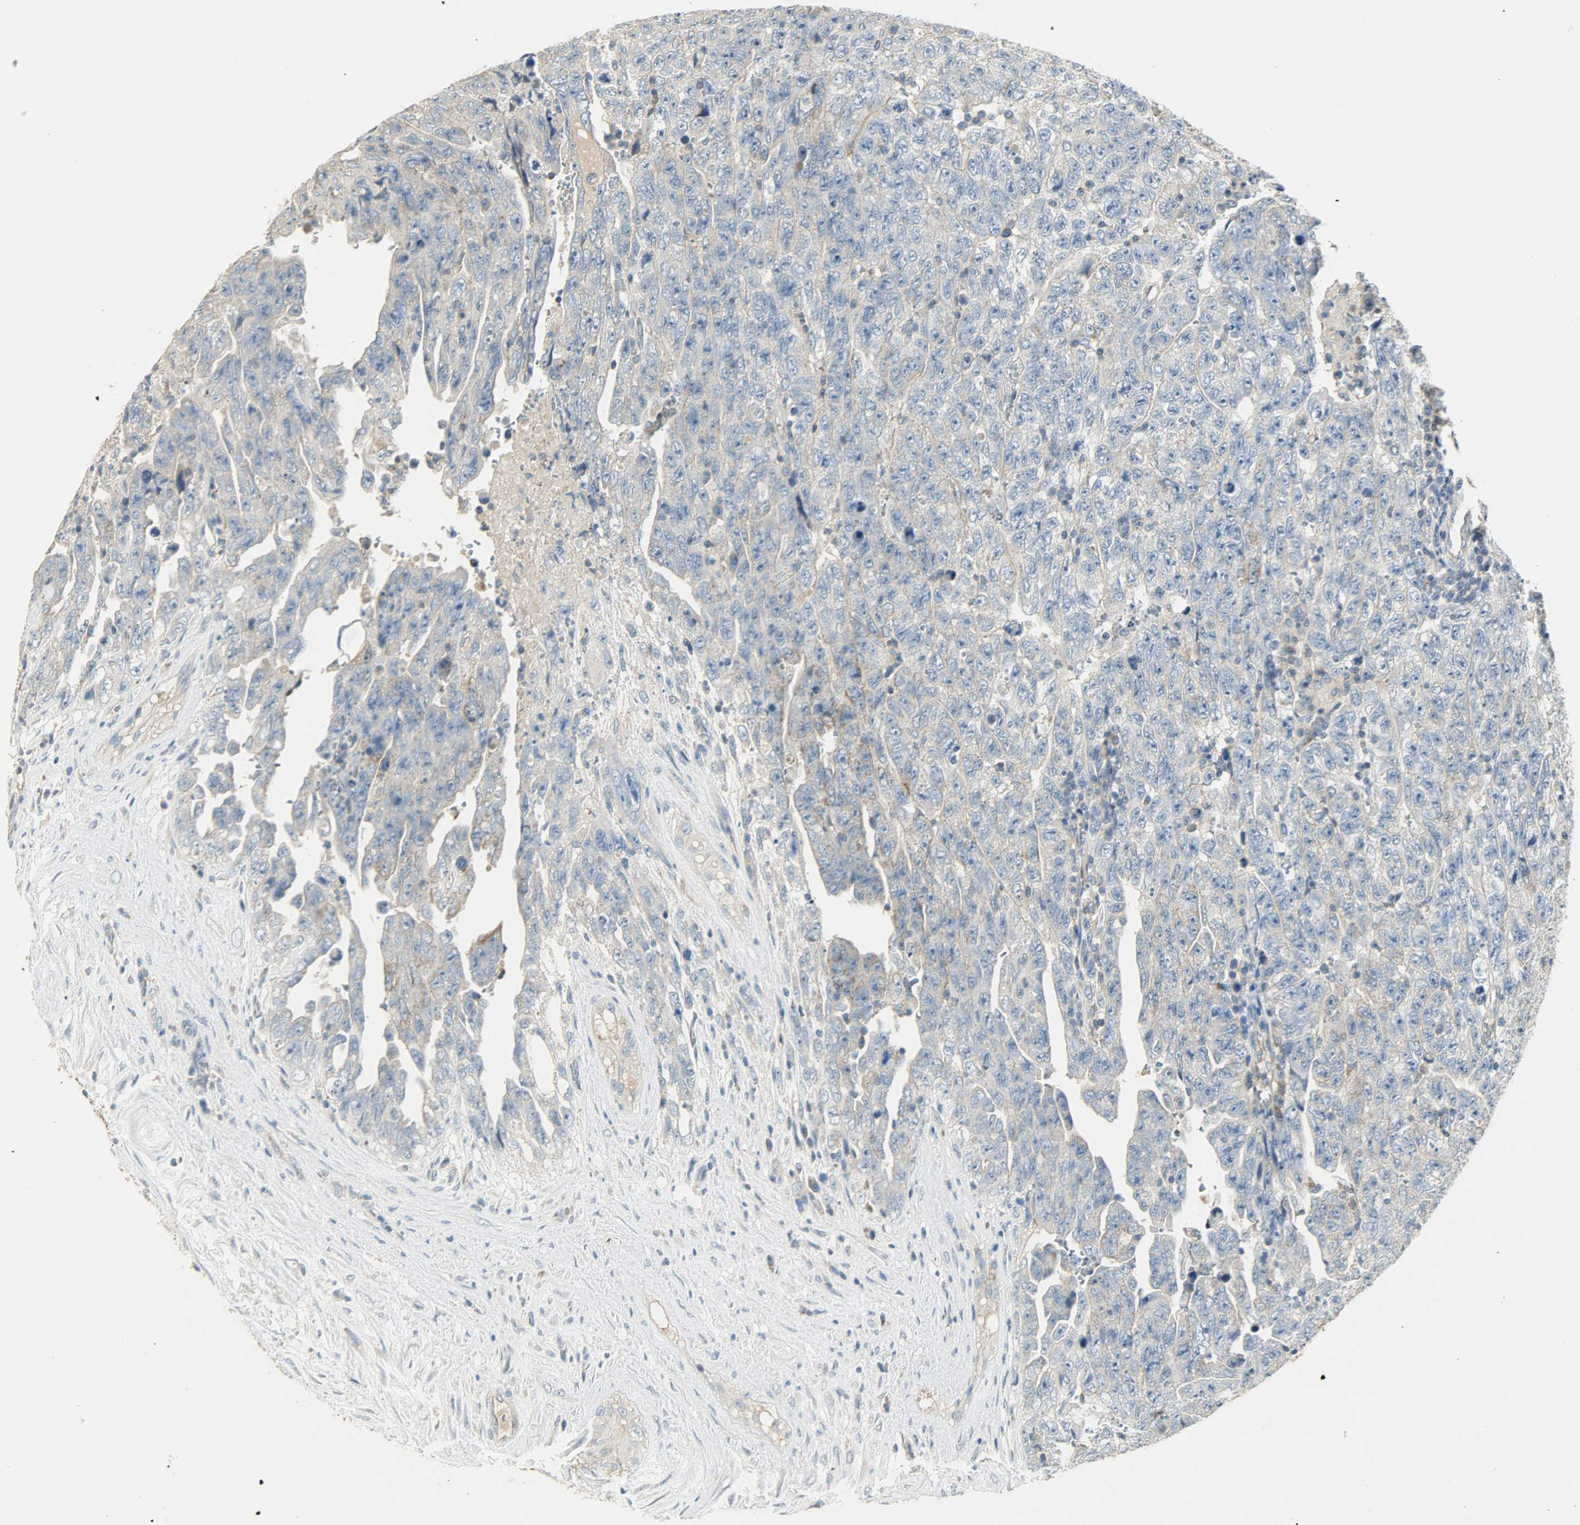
{"staining": {"intensity": "weak", "quantity": "25%-75%", "location": "cytoplasmic/membranous"}, "tissue": "testis cancer", "cell_type": "Tumor cells", "image_type": "cancer", "snomed": [{"axis": "morphology", "description": "Carcinoma, Embryonal, NOS"}, {"axis": "topography", "description": "Testis"}], "caption": "Immunohistochemistry of human embryonal carcinoma (testis) exhibits low levels of weak cytoplasmic/membranous positivity in approximately 25%-75% of tumor cells. Using DAB (3,3'-diaminobenzidine) (brown) and hematoxylin (blue) stains, captured at high magnification using brightfield microscopy.", "gene": "NNT", "patient": {"sex": "male", "age": 28}}